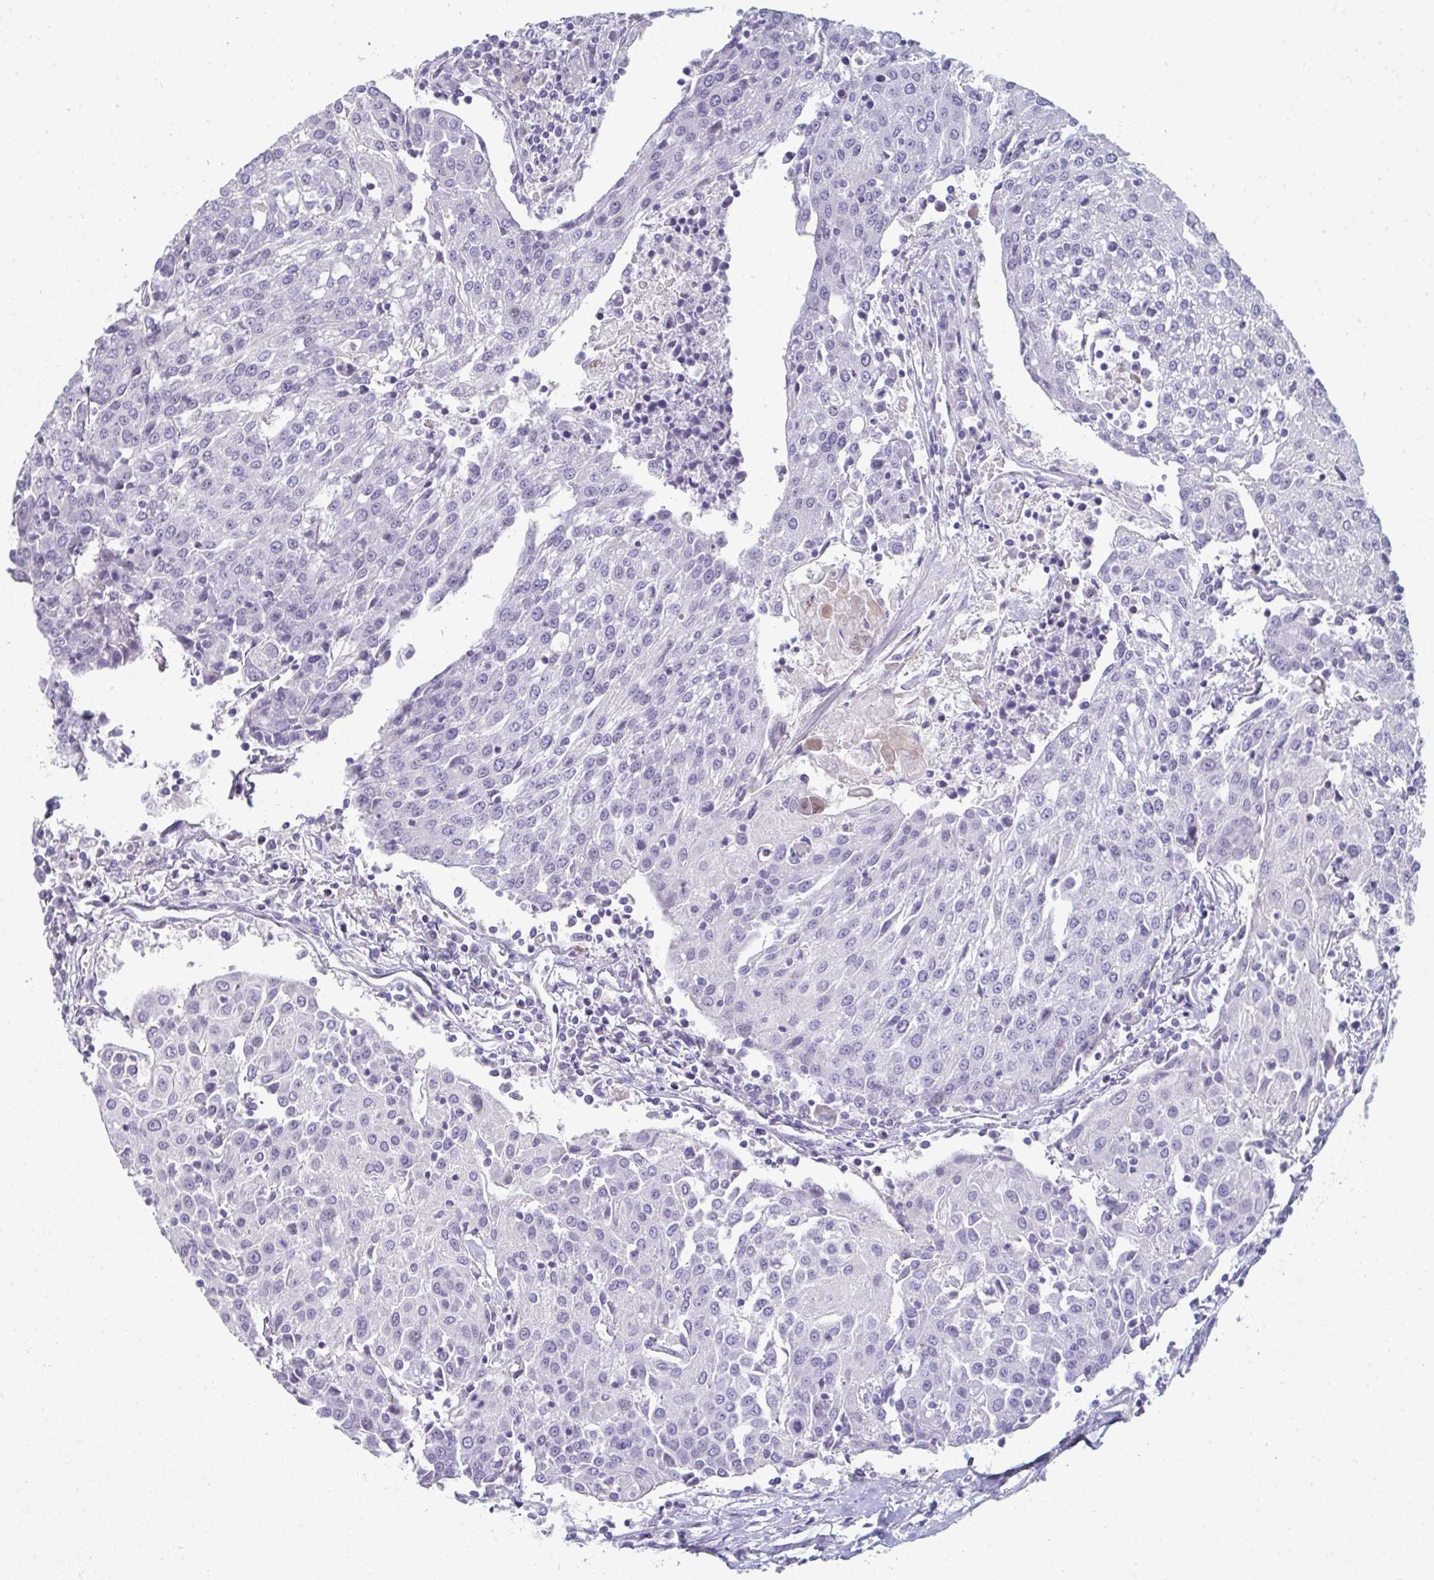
{"staining": {"intensity": "negative", "quantity": "none", "location": "none"}, "tissue": "urothelial cancer", "cell_type": "Tumor cells", "image_type": "cancer", "snomed": [{"axis": "morphology", "description": "Urothelial carcinoma, High grade"}, {"axis": "topography", "description": "Urinary bladder"}], "caption": "An immunohistochemistry (IHC) histopathology image of urothelial carcinoma (high-grade) is shown. There is no staining in tumor cells of urothelial carcinoma (high-grade).", "gene": "A1CF", "patient": {"sex": "female", "age": 85}}